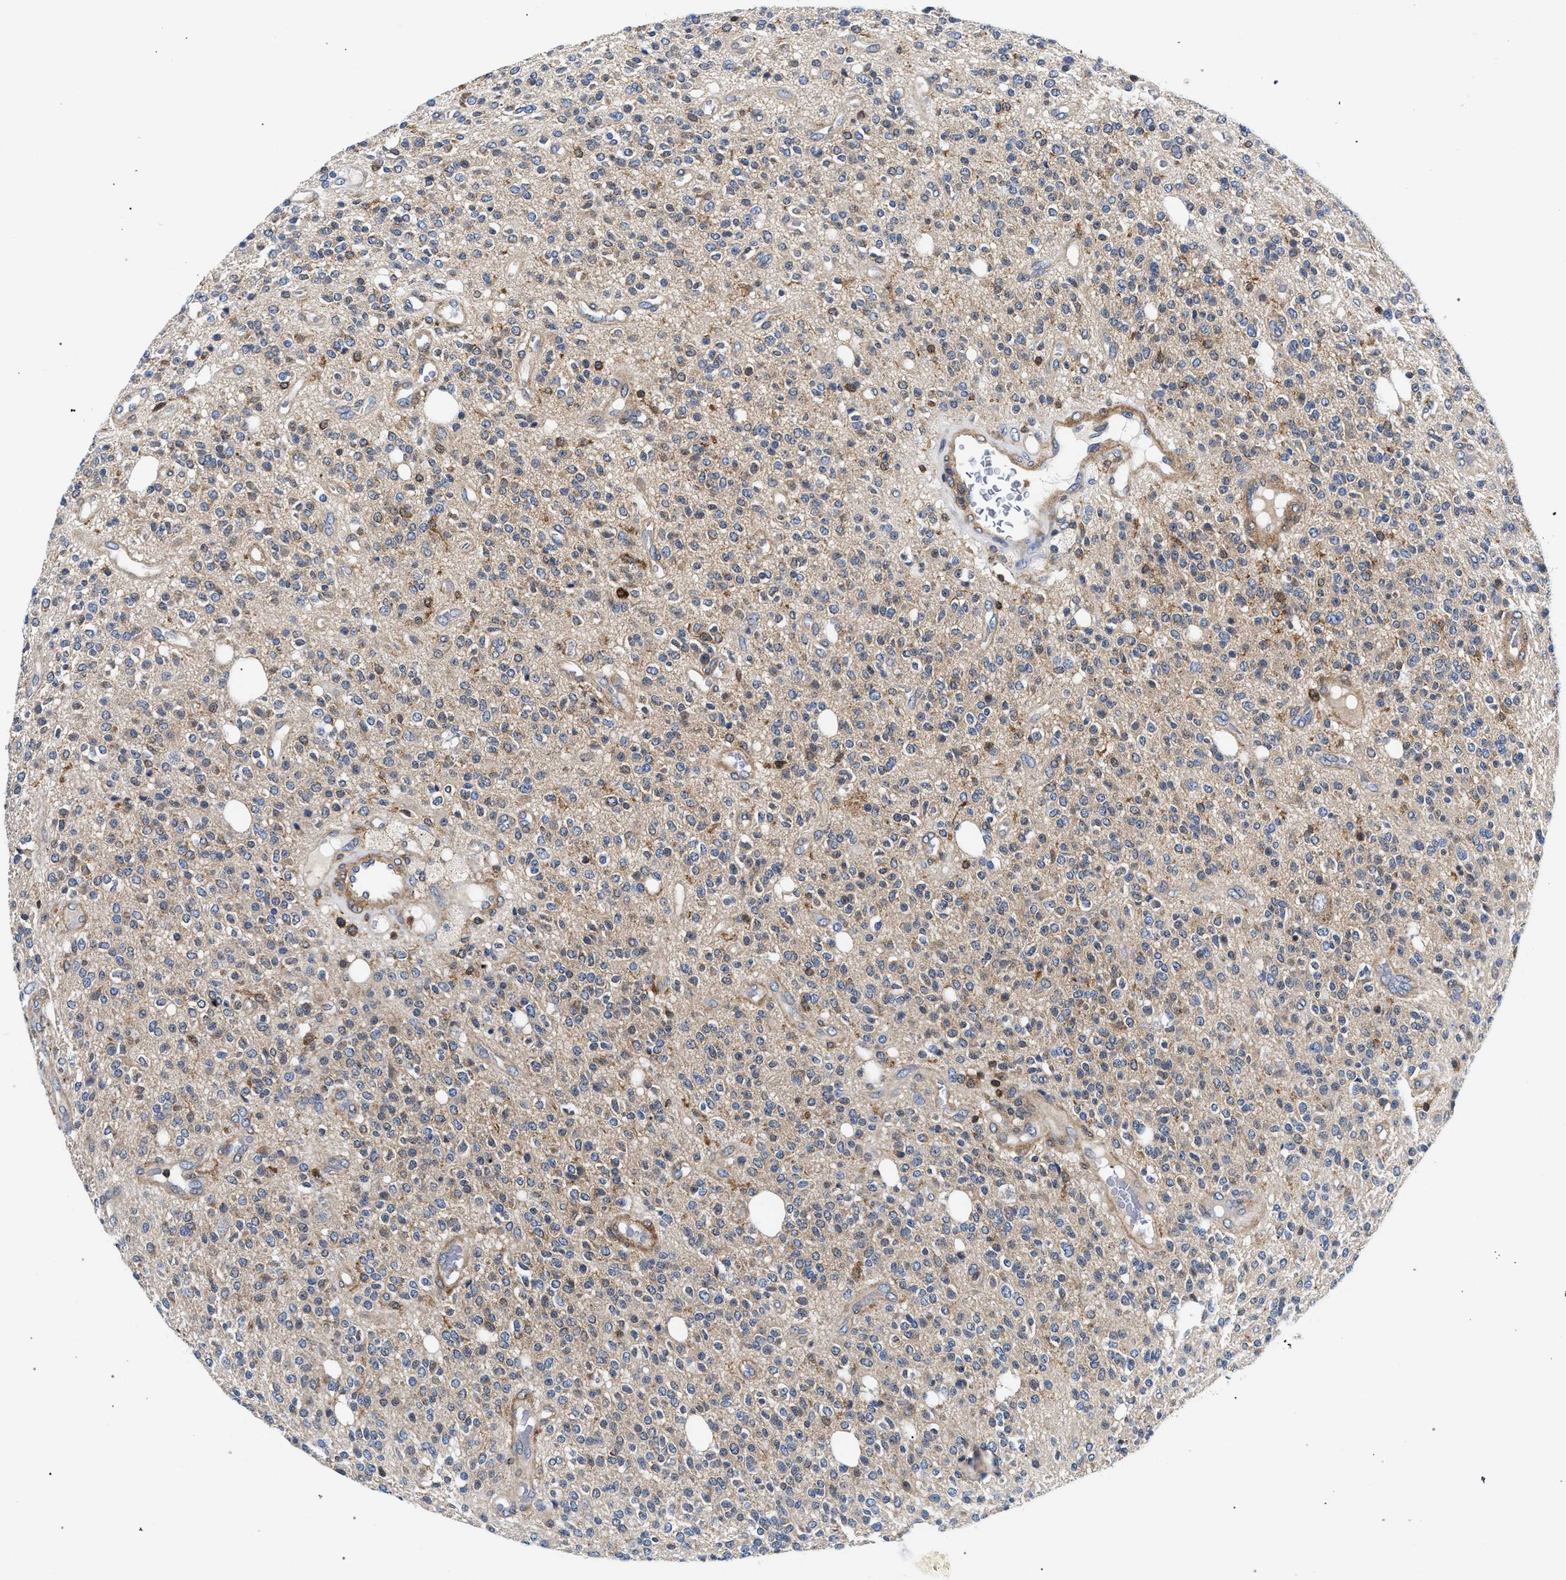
{"staining": {"intensity": "moderate", "quantity": "25%-75%", "location": "cytoplasmic/membranous"}, "tissue": "glioma", "cell_type": "Tumor cells", "image_type": "cancer", "snomed": [{"axis": "morphology", "description": "Glioma, malignant, High grade"}, {"axis": "topography", "description": "Brain"}], "caption": "Immunohistochemistry image of high-grade glioma (malignant) stained for a protein (brown), which exhibits medium levels of moderate cytoplasmic/membranous expression in approximately 25%-75% of tumor cells.", "gene": "LASP1", "patient": {"sex": "male", "age": 34}}